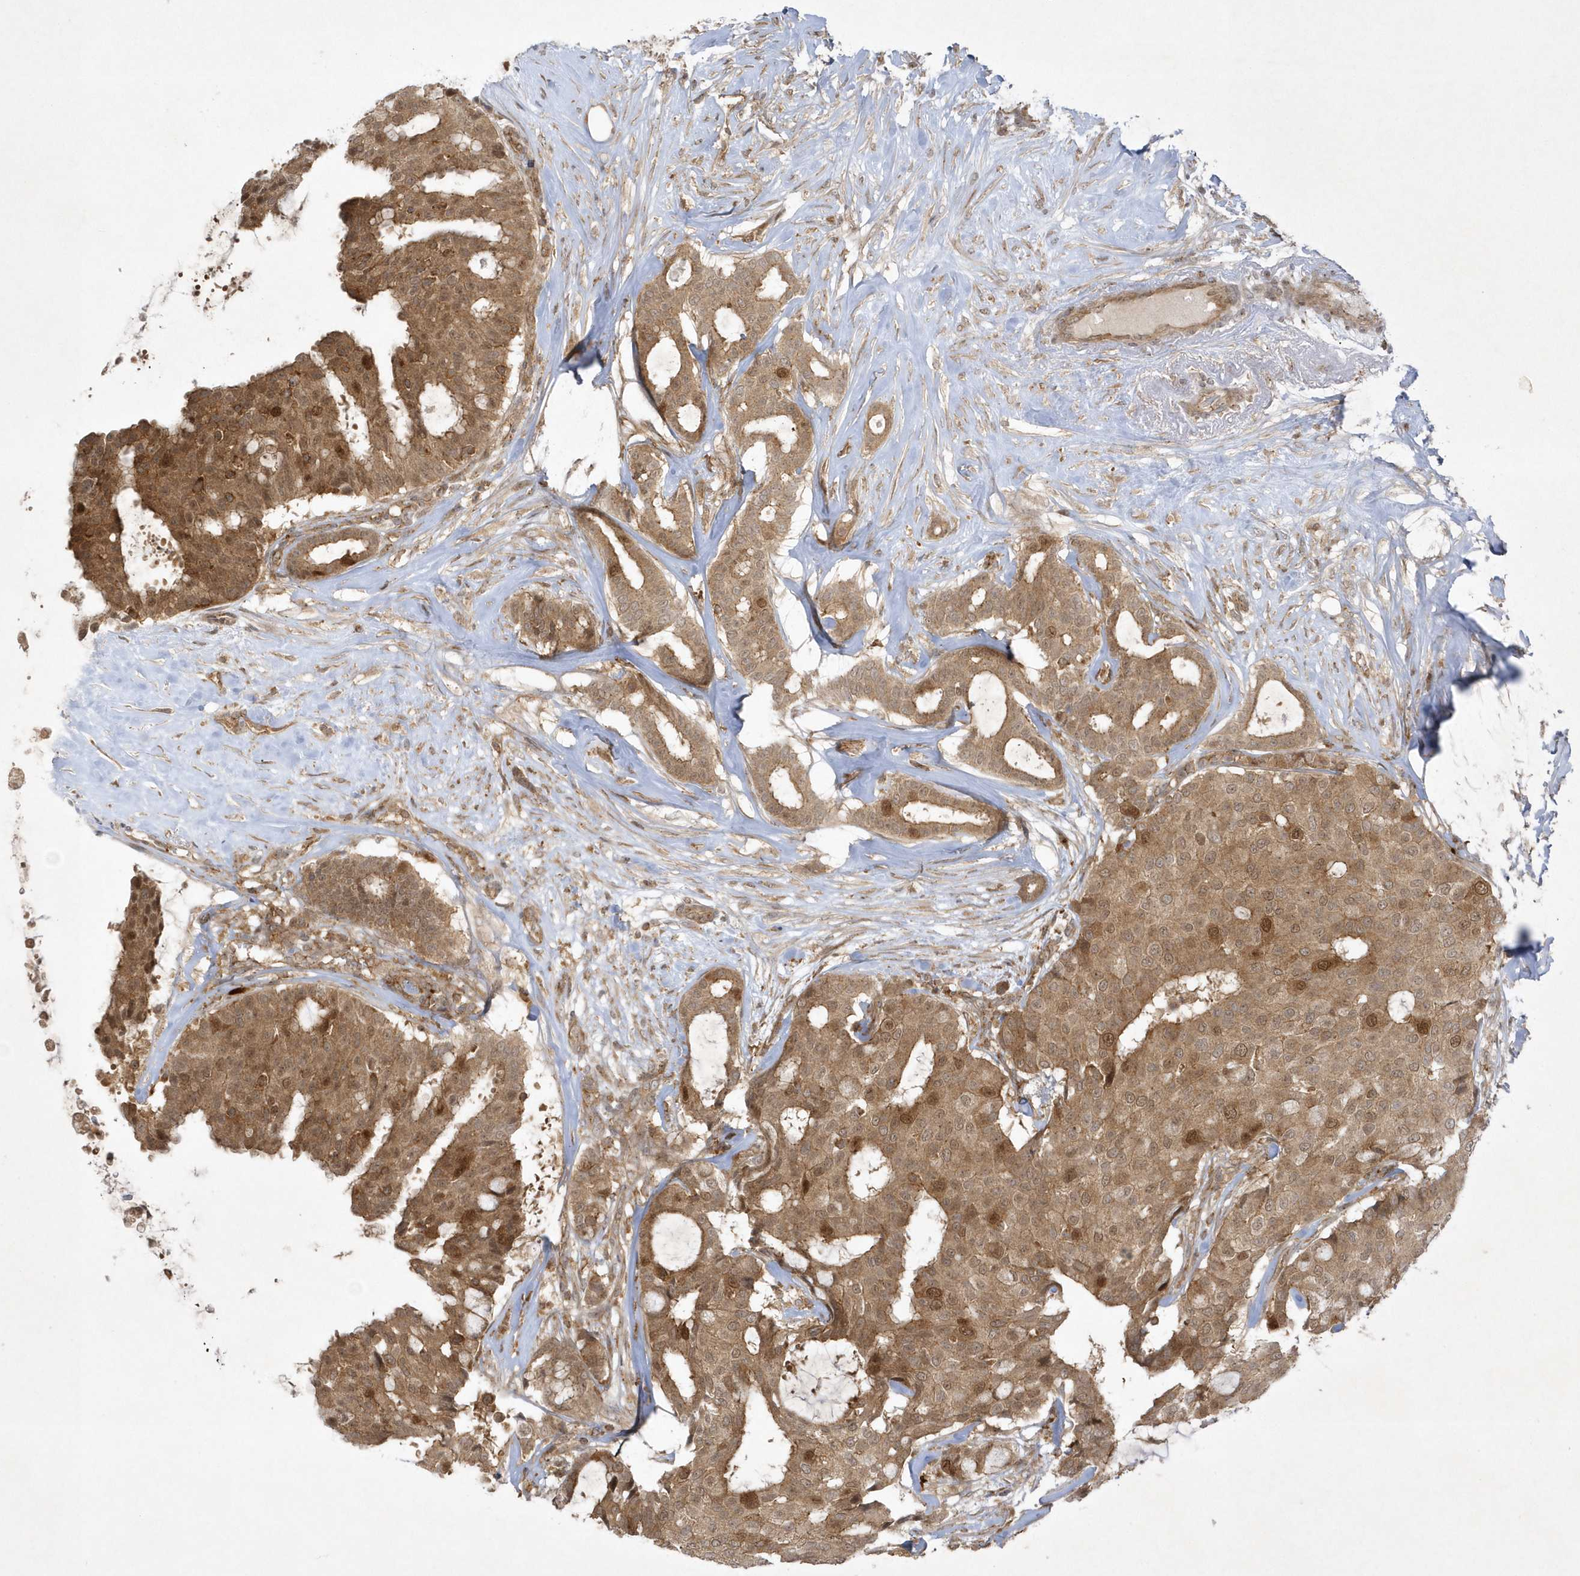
{"staining": {"intensity": "moderate", "quantity": ">75%", "location": "cytoplasmic/membranous,nuclear"}, "tissue": "breast cancer", "cell_type": "Tumor cells", "image_type": "cancer", "snomed": [{"axis": "morphology", "description": "Duct carcinoma"}, {"axis": "topography", "description": "Breast"}], "caption": "Intraductal carcinoma (breast) tissue displays moderate cytoplasmic/membranous and nuclear expression in about >75% of tumor cells, visualized by immunohistochemistry.", "gene": "NAF1", "patient": {"sex": "female", "age": 75}}